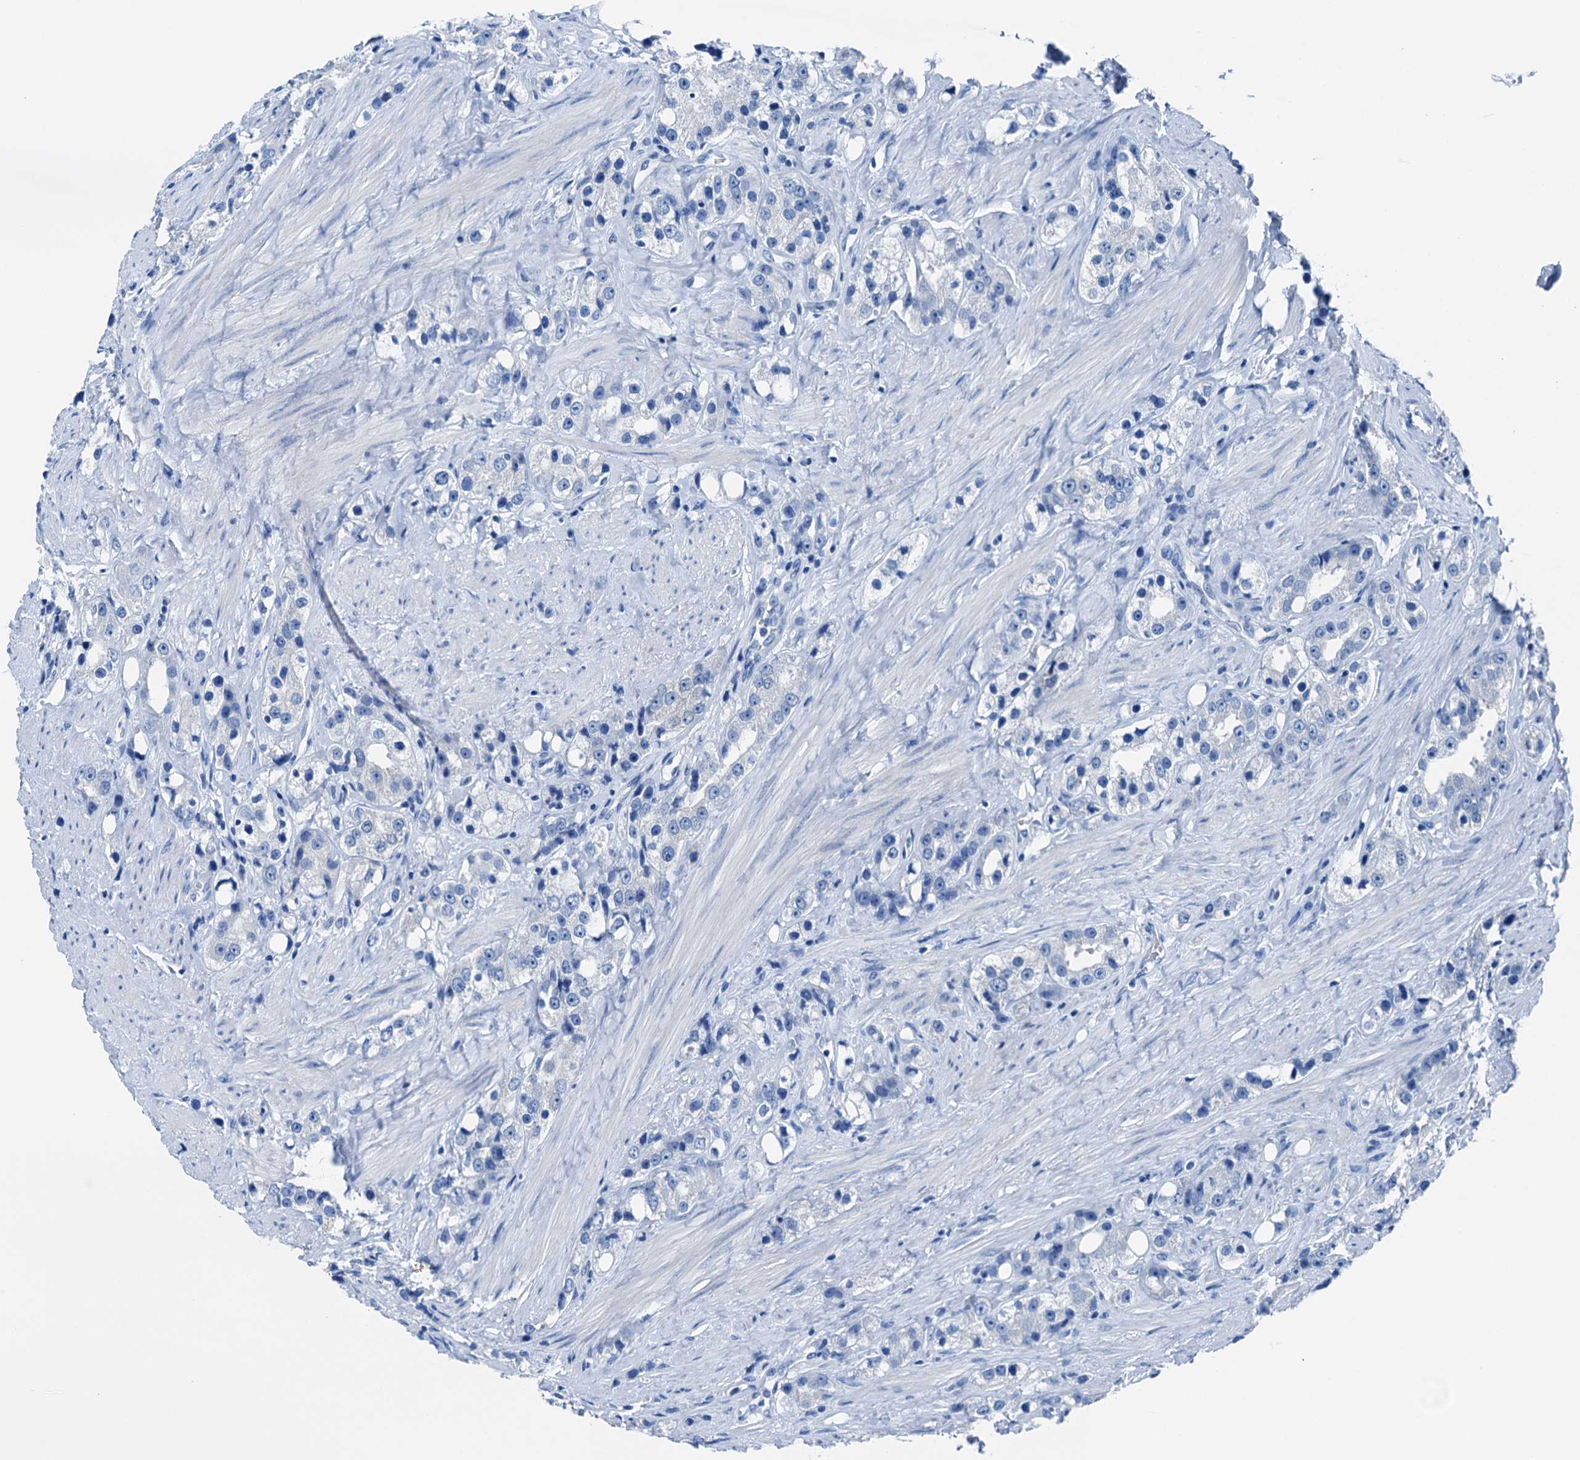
{"staining": {"intensity": "negative", "quantity": "none", "location": "none"}, "tissue": "prostate cancer", "cell_type": "Tumor cells", "image_type": "cancer", "snomed": [{"axis": "morphology", "description": "Adenocarcinoma, NOS"}, {"axis": "topography", "description": "Prostate"}], "caption": "Prostate cancer (adenocarcinoma) was stained to show a protein in brown. There is no significant expression in tumor cells.", "gene": "CBLN3", "patient": {"sex": "male", "age": 79}}